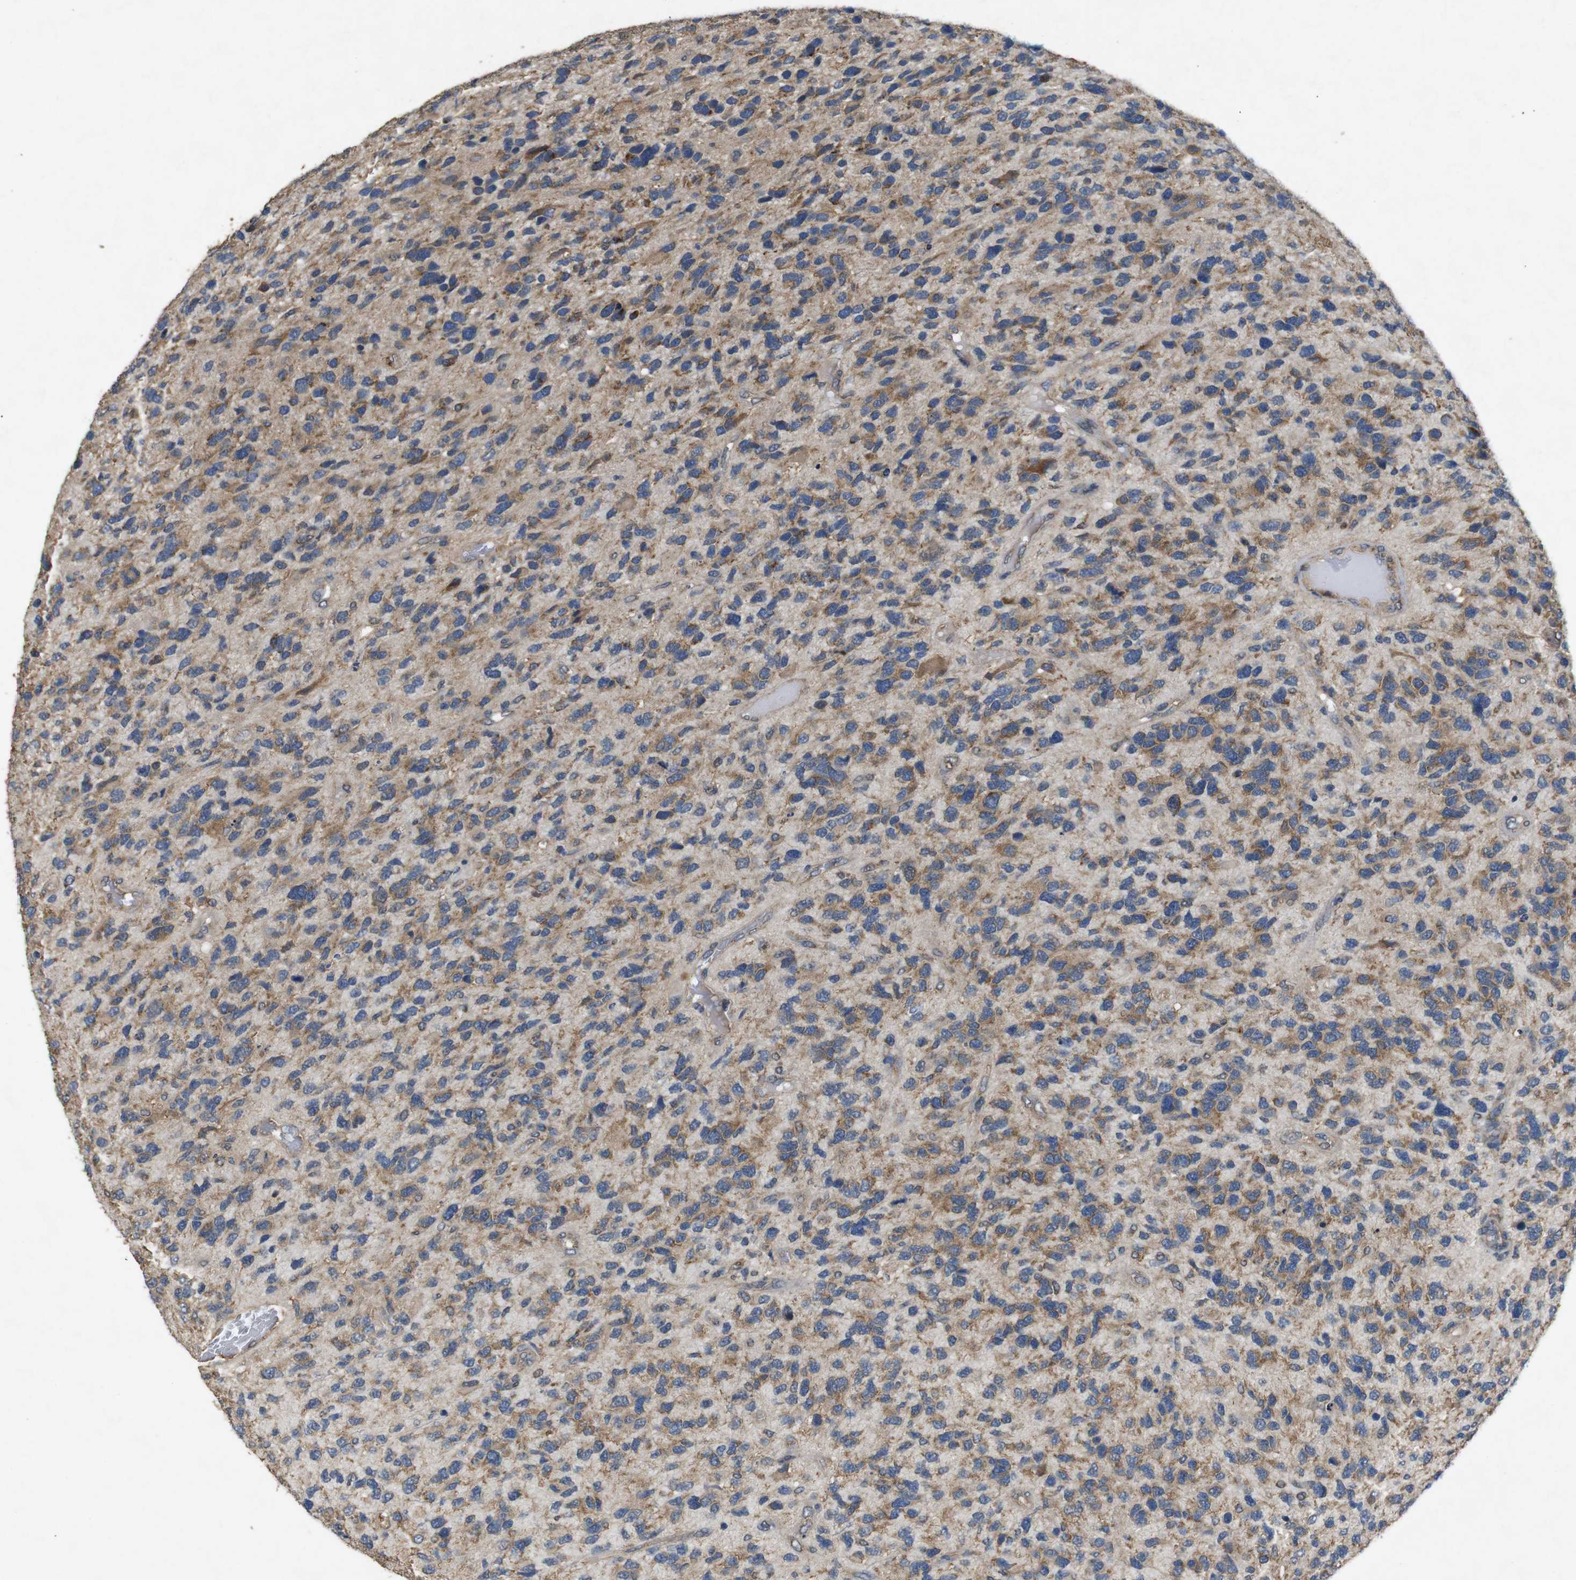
{"staining": {"intensity": "moderate", "quantity": ">75%", "location": "cytoplasmic/membranous"}, "tissue": "glioma", "cell_type": "Tumor cells", "image_type": "cancer", "snomed": [{"axis": "morphology", "description": "Glioma, malignant, High grade"}, {"axis": "topography", "description": "Brain"}], "caption": "Immunohistochemistry of human malignant glioma (high-grade) demonstrates medium levels of moderate cytoplasmic/membranous positivity in about >75% of tumor cells.", "gene": "BNIP3", "patient": {"sex": "female", "age": 58}}